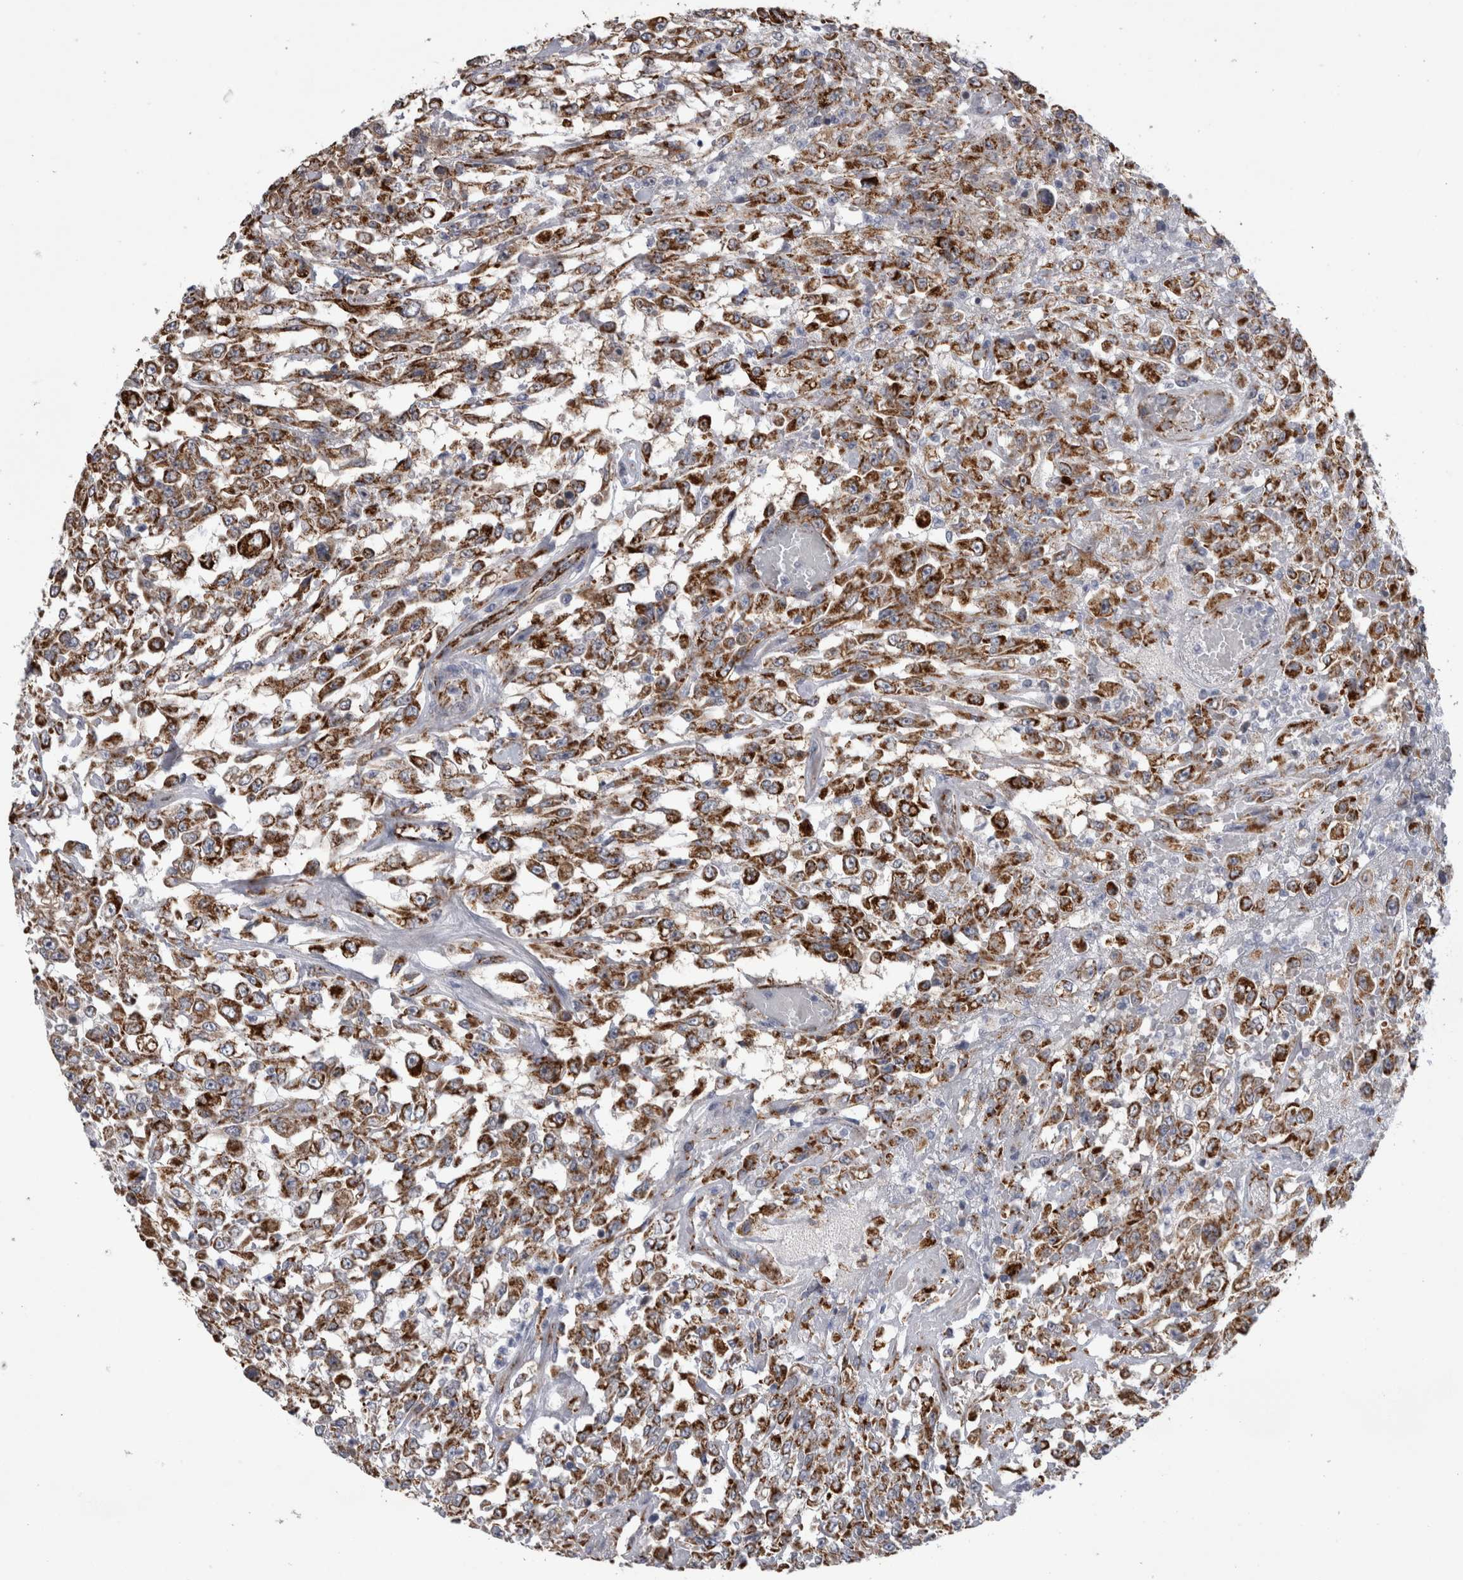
{"staining": {"intensity": "strong", "quantity": ">75%", "location": "cytoplasmic/membranous"}, "tissue": "urothelial cancer", "cell_type": "Tumor cells", "image_type": "cancer", "snomed": [{"axis": "morphology", "description": "Urothelial carcinoma, High grade"}, {"axis": "topography", "description": "Urinary bladder"}], "caption": "Protein staining of high-grade urothelial carcinoma tissue shows strong cytoplasmic/membranous staining in approximately >75% of tumor cells.", "gene": "ACOT7", "patient": {"sex": "male", "age": 46}}